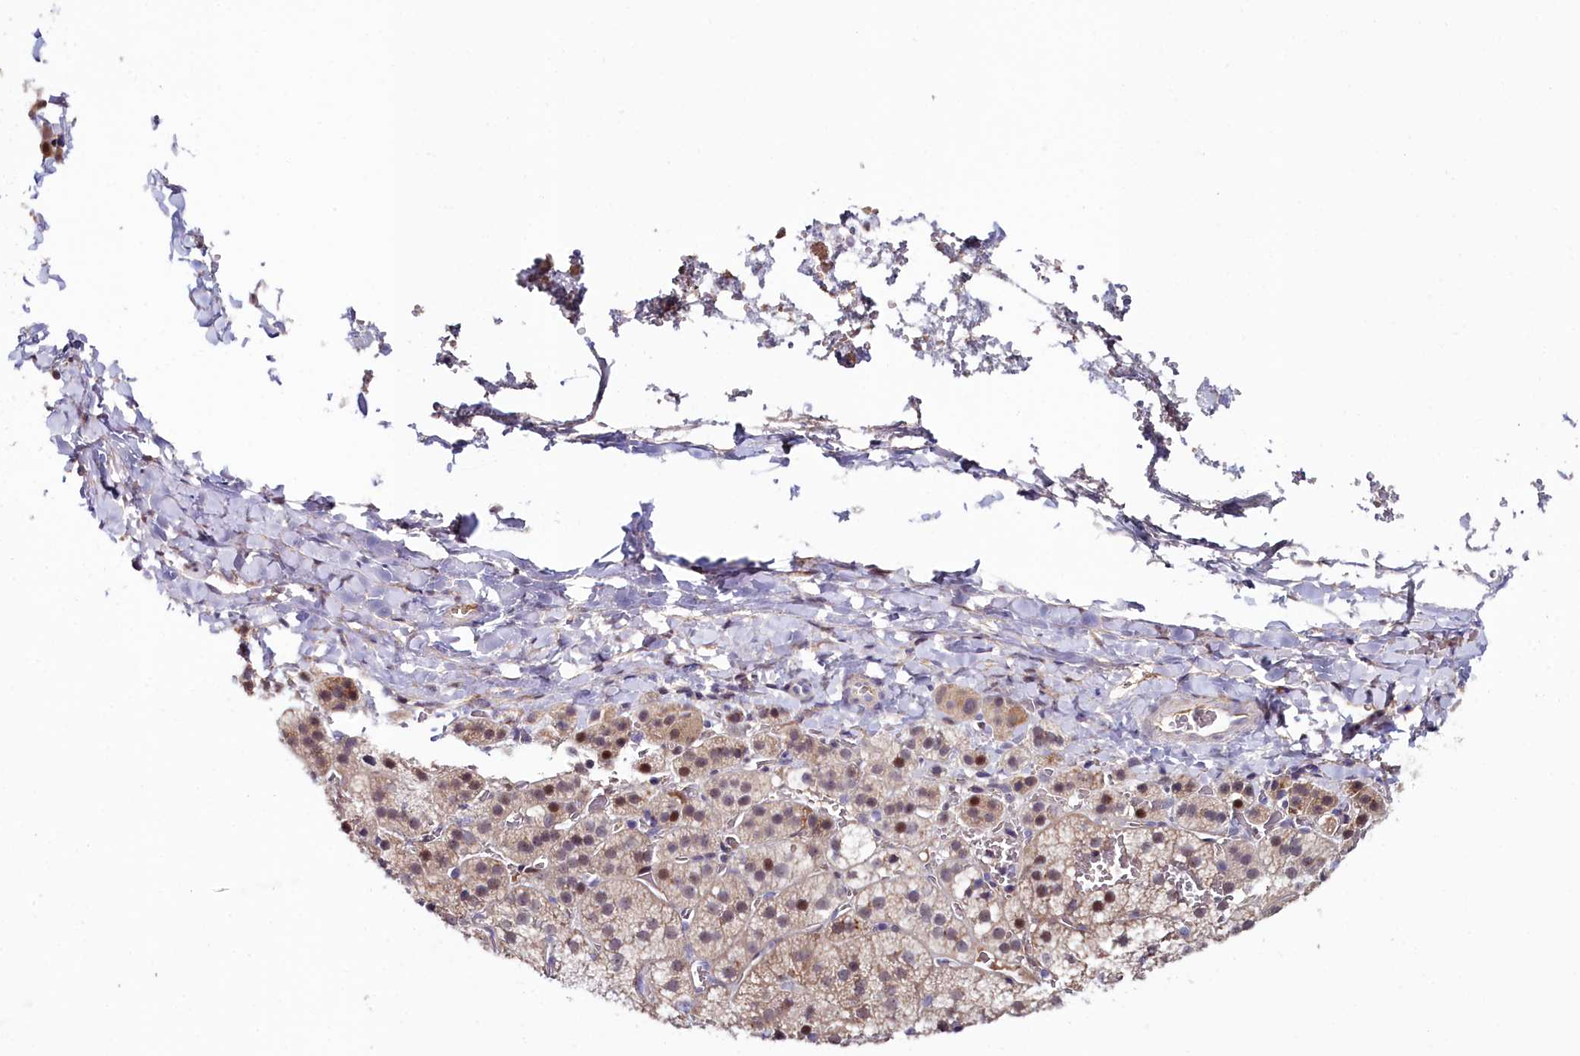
{"staining": {"intensity": "moderate", "quantity": "25%-75%", "location": "cytoplasmic/membranous,nuclear"}, "tissue": "adrenal gland", "cell_type": "Glandular cells", "image_type": "normal", "snomed": [{"axis": "morphology", "description": "Normal tissue, NOS"}, {"axis": "topography", "description": "Adrenal gland"}], "caption": "Immunohistochemistry of benign adrenal gland exhibits medium levels of moderate cytoplasmic/membranous,nuclear positivity in approximately 25%-75% of glandular cells.", "gene": "KCTD18", "patient": {"sex": "female", "age": 44}}